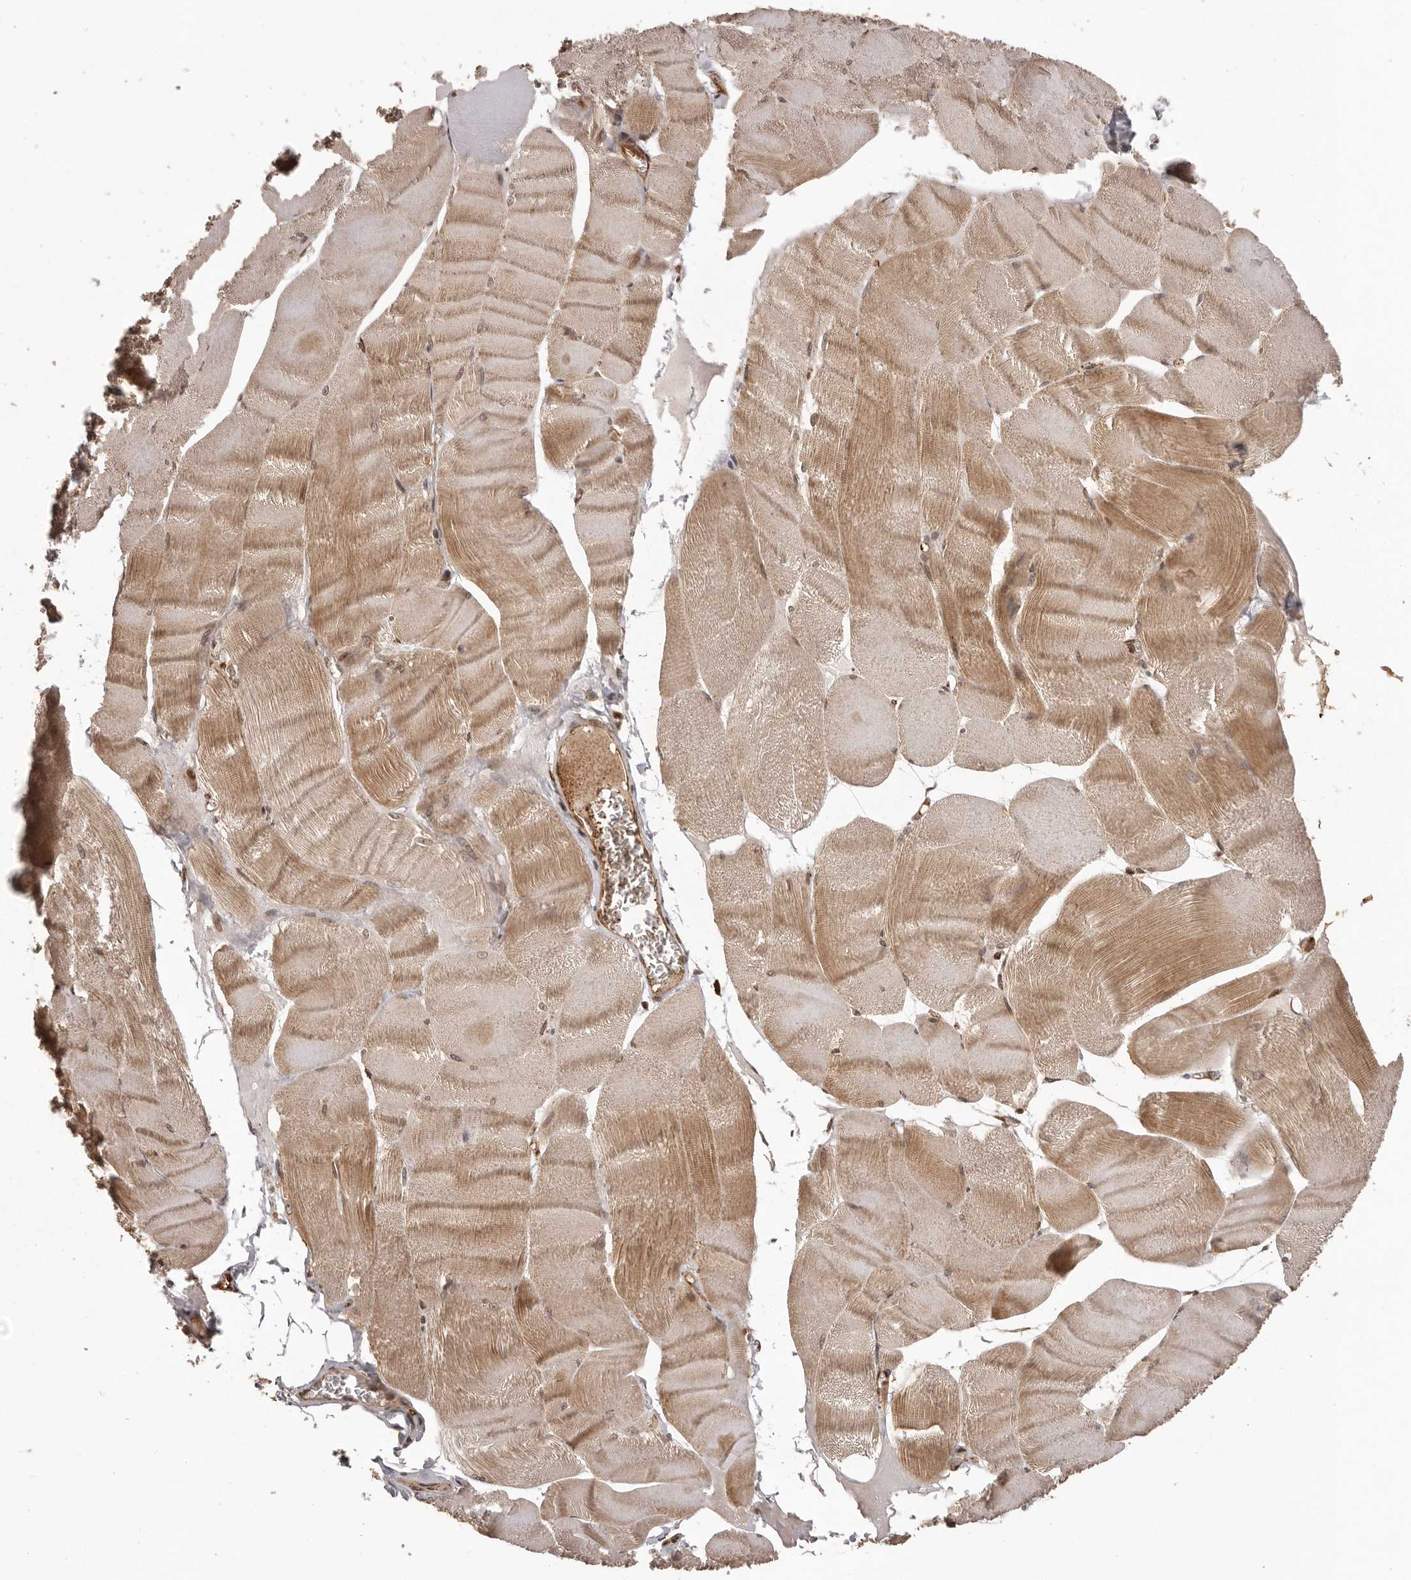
{"staining": {"intensity": "strong", "quantity": "25%-75%", "location": "cytoplasmic/membranous"}, "tissue": "skeletal muscle", "cell_type": "Myocytes", "image_type": "normal", "snomed": [{"axis": "morphology", "description": "Normal tissue, NOS"}, {"axis": "morphology", "description": "Basal cell carcinoma"}, {"axis": "topography", "description": "Skeletal muscle"}], "caption": "Immunohistochemical staining of unremarkable human skeletal muscle reveals high levels of strong cytoplasmic/membranous expression in approximately 25%-75% of myocytes.", "gene": "CHRM2", "patient": {"sex": "female", "age": 64}}